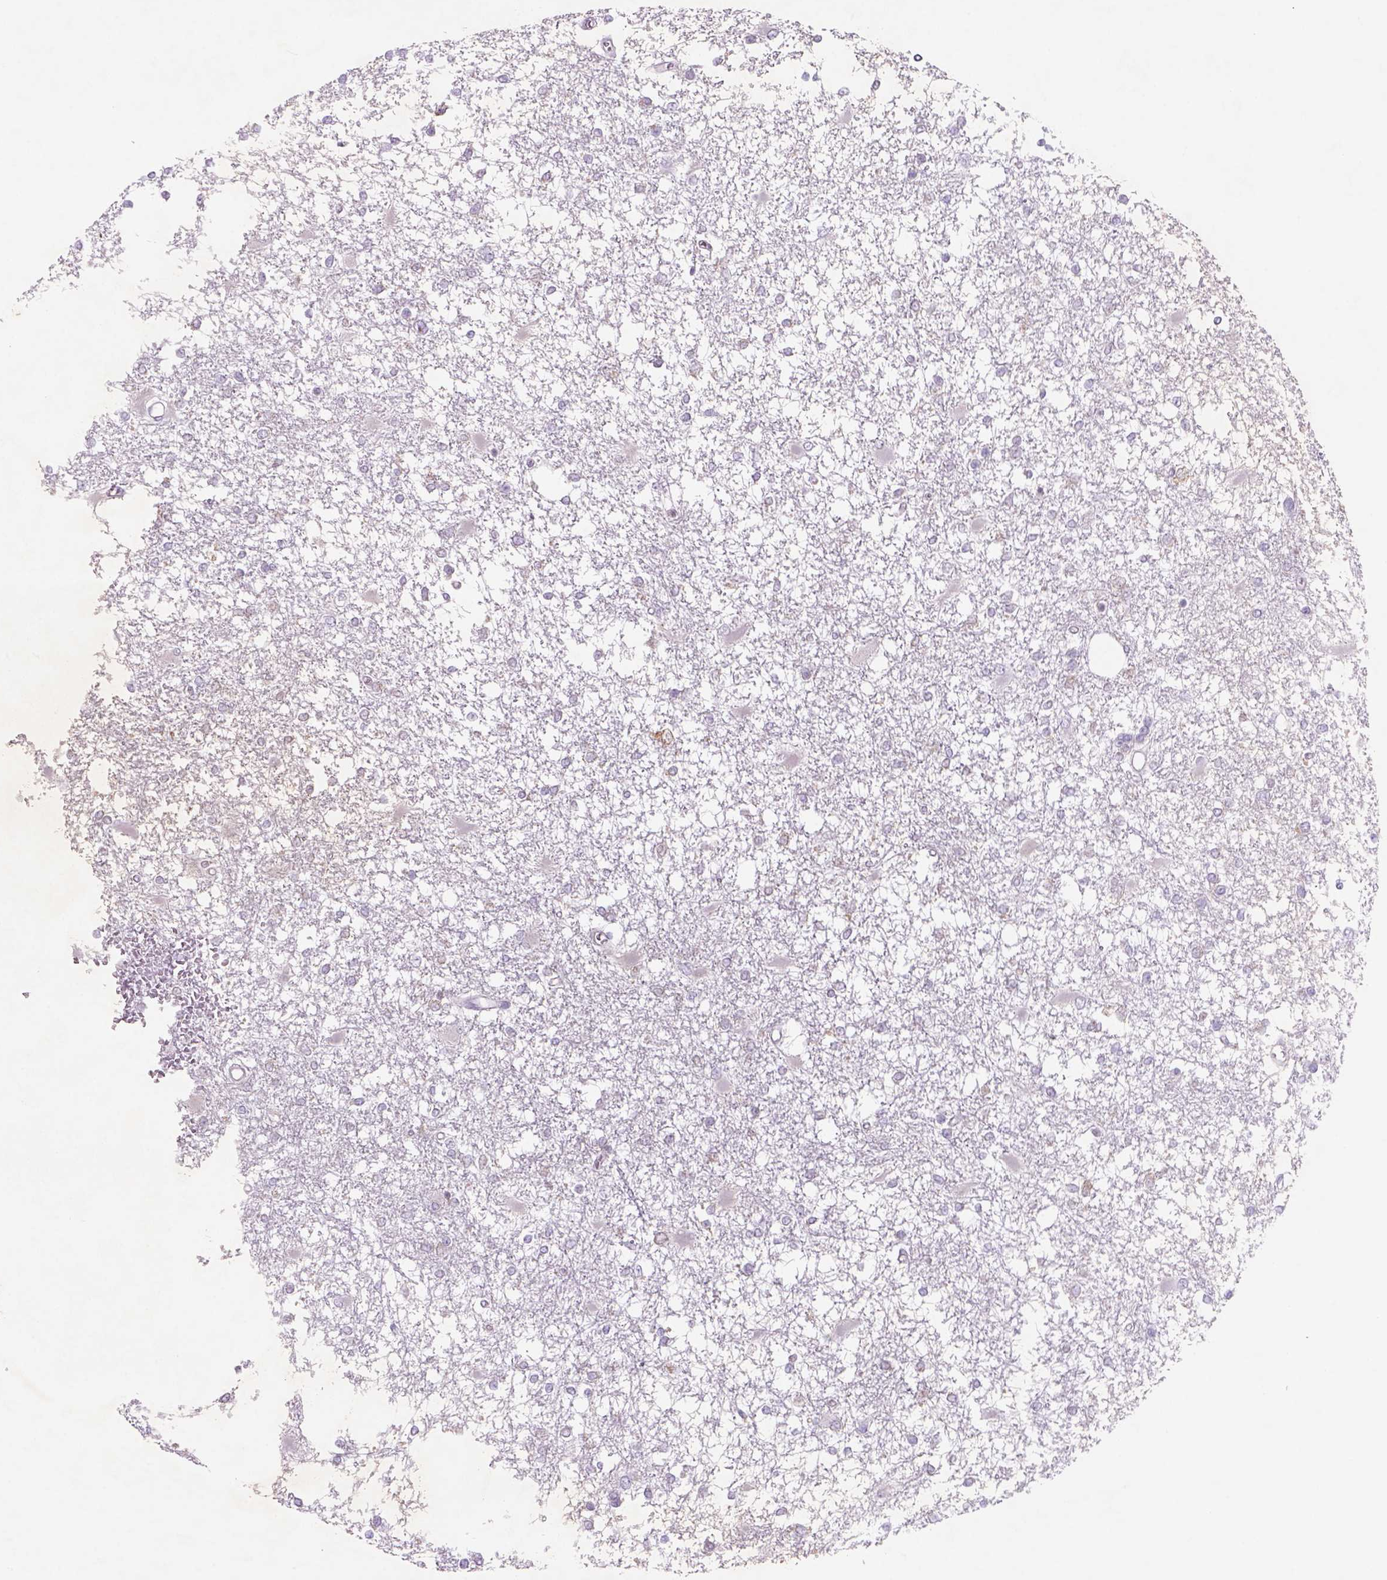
{"staining": {"intensity": "negative", "quantity": "none", "location": "none"}, "tissue": "glioma", "cell_type": "Tumor cells", "image_type": "cancer", "snomed": [{"axis": "morphology", "description": "Glioma, malignant, High grade"}, {"axis": "topography", "description": "Cerebral cortex"}], "caption": "Immunohistochemistry (IHC) histopathology image of neoplastic tissue: human glioma stained with DAB reveals no significant protein staining in tumor cells. (Brightfield microscopy of DAB immunohistochemistry at high magnification).", "gene": "NAALAD2", "patient": {"sex": "male", "age": 79}}